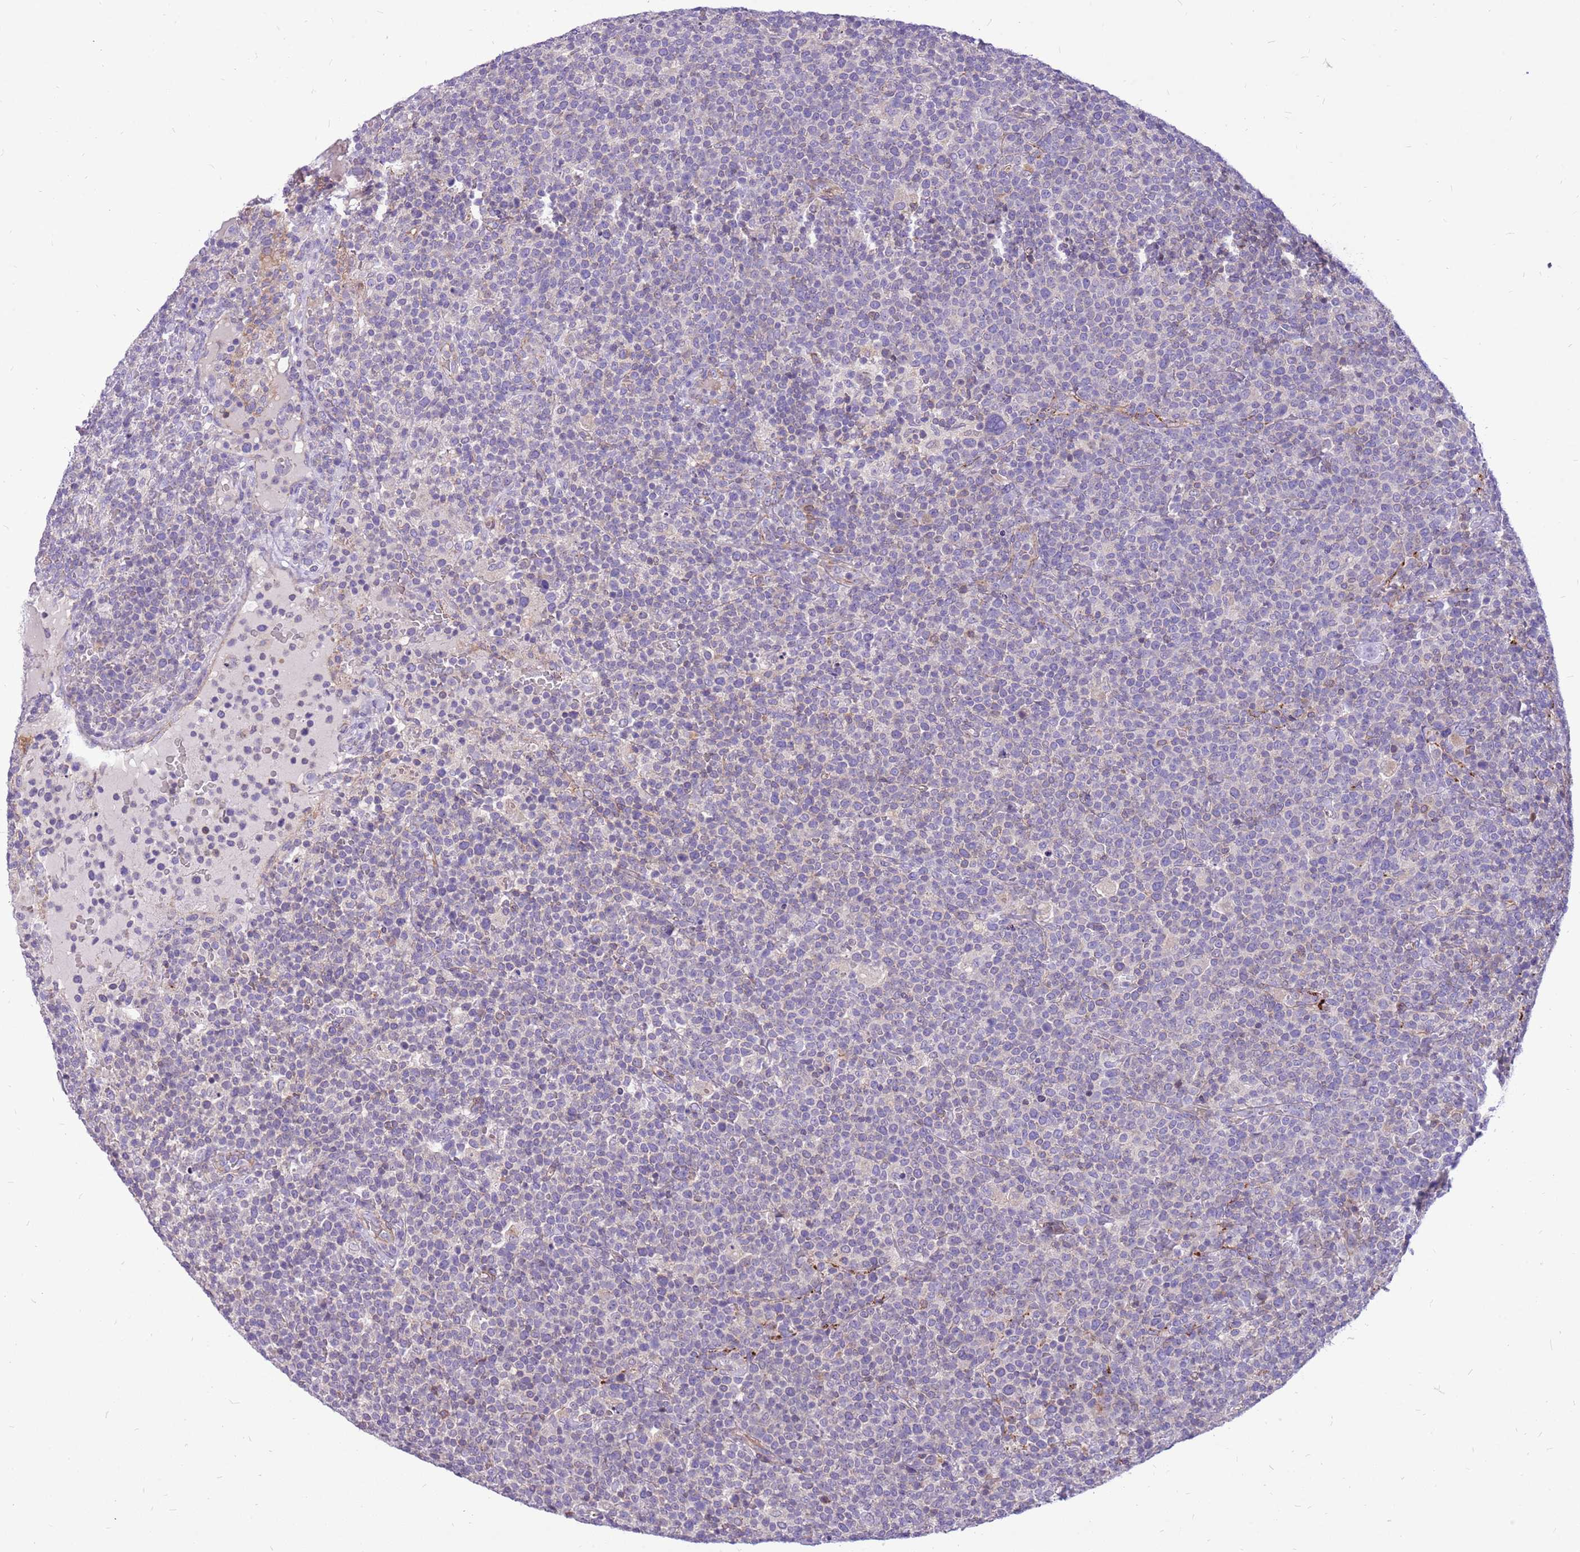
{"staining": {"intensity": "negative", "quantity": "none", "location": "none"}, "tissue": "lymphoma", "cell_type": "Tumor cells", "image_type": "cancer", "snomed": [{"axis": "morphology", "description": "Malignant lymphoma, non-Hodgkin's type, High grade"}, {"axis": "topography", "description": "Lymph node"}], "caption": "Image shows no protein positivity in tumor cells of lymphoma tissue. Brightfield microscopy of IHC stained with DAB (3,3'-diaminobenzidine) (brown) and hematoxylin (blue), captured at high magnification.", "gene": "WDR90", "patient": {"sex": "male", "age": 61}}